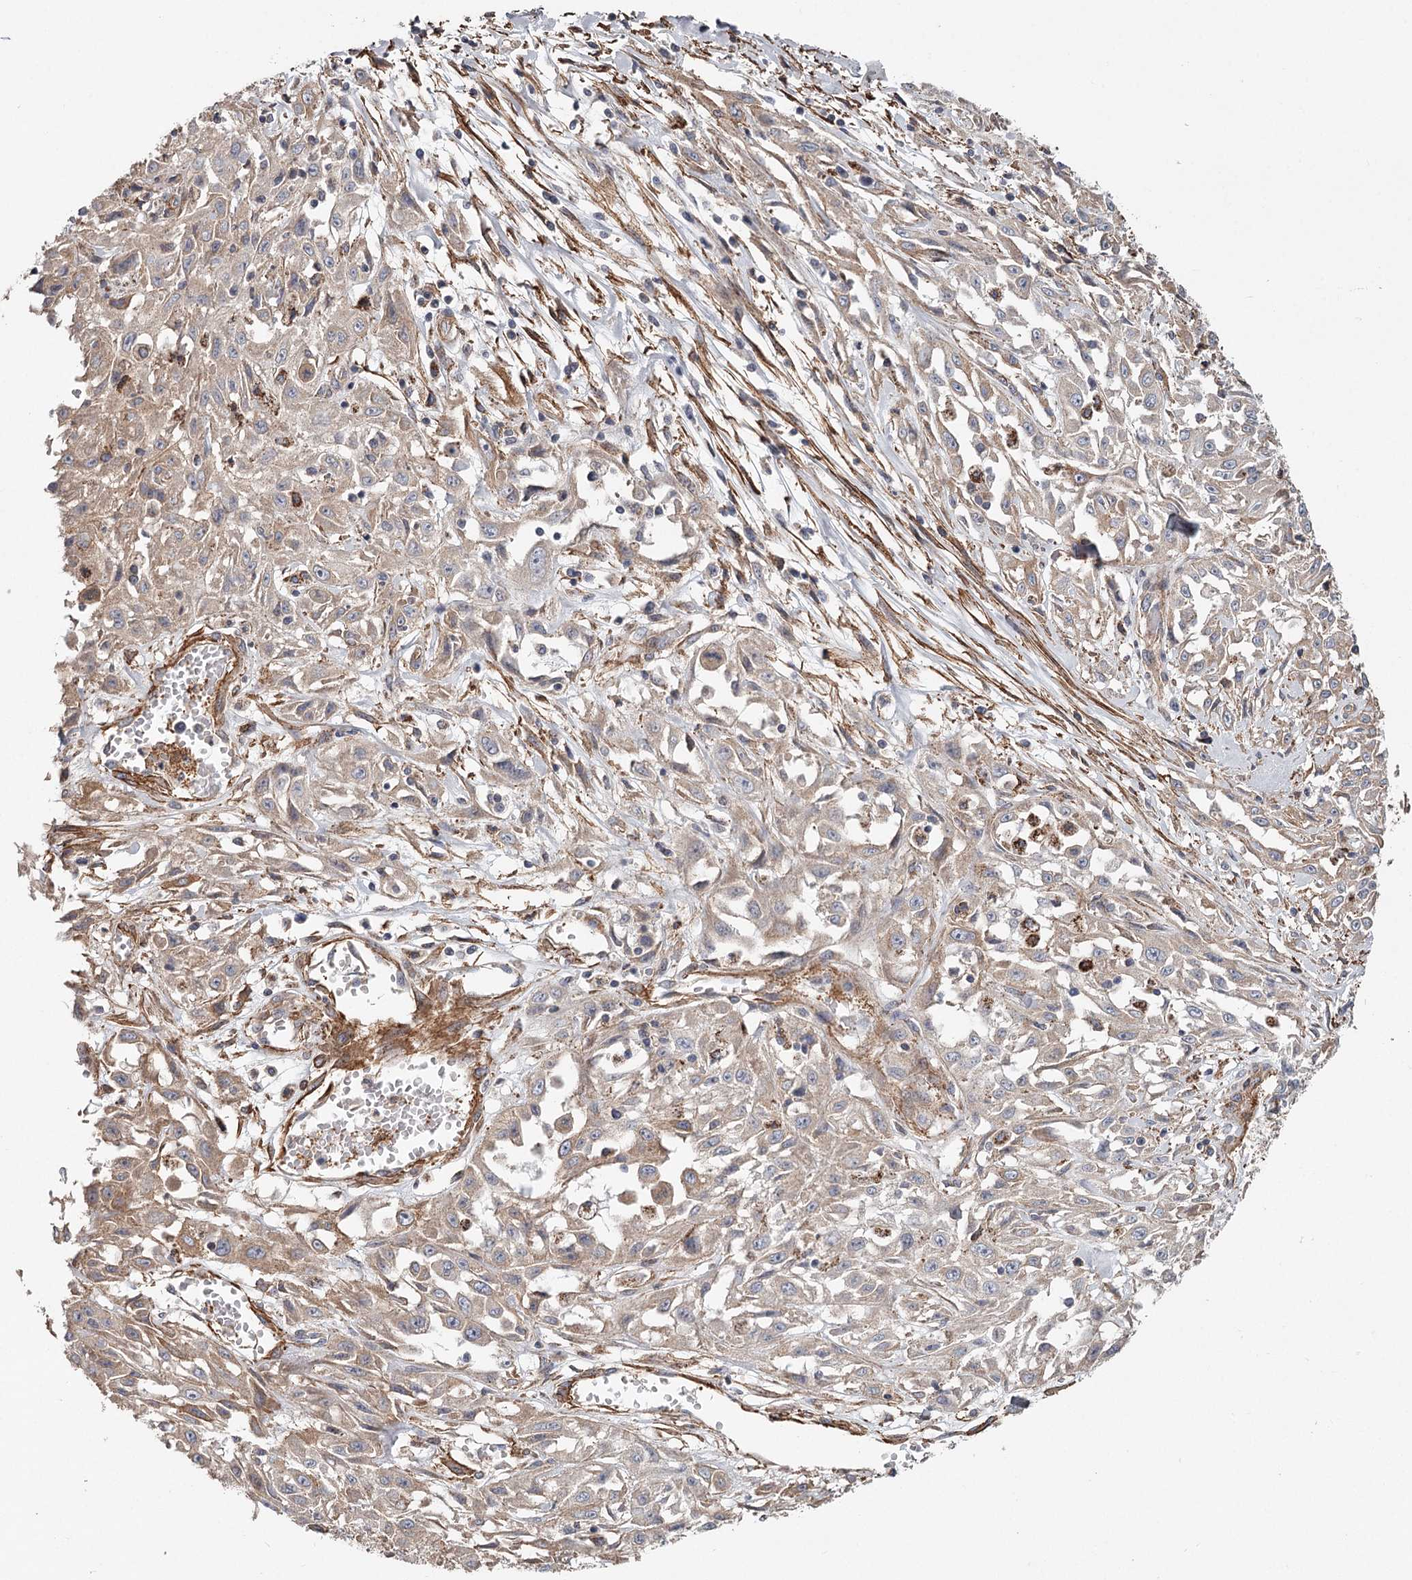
{"staining": {"intensity": "weak", "quantity": "<25%", "location": "cytoplasmic/membranous"}, "tissue": "skin cancer", "cell_type": "Tumor cells", "image_type": "cancer", "snomed": [{"axis": "morphology", "description": "Squamous cell carcinoma, NOS"}, {"axis": "morphology", "description": "Squamous cell carcinoma, metastatic, NOS"}, {"axis": "topography", "description": "Skin"}, {"axis": "topography", "description": "Lymph node"}], "caption": "DAB immunohistochemical staining of human skin cancer (squamous cell carcinoma) shows no significant positivity in tumor cells.", "gene": "DHRS9", "patient": {"sex": "male", "age": 75}}